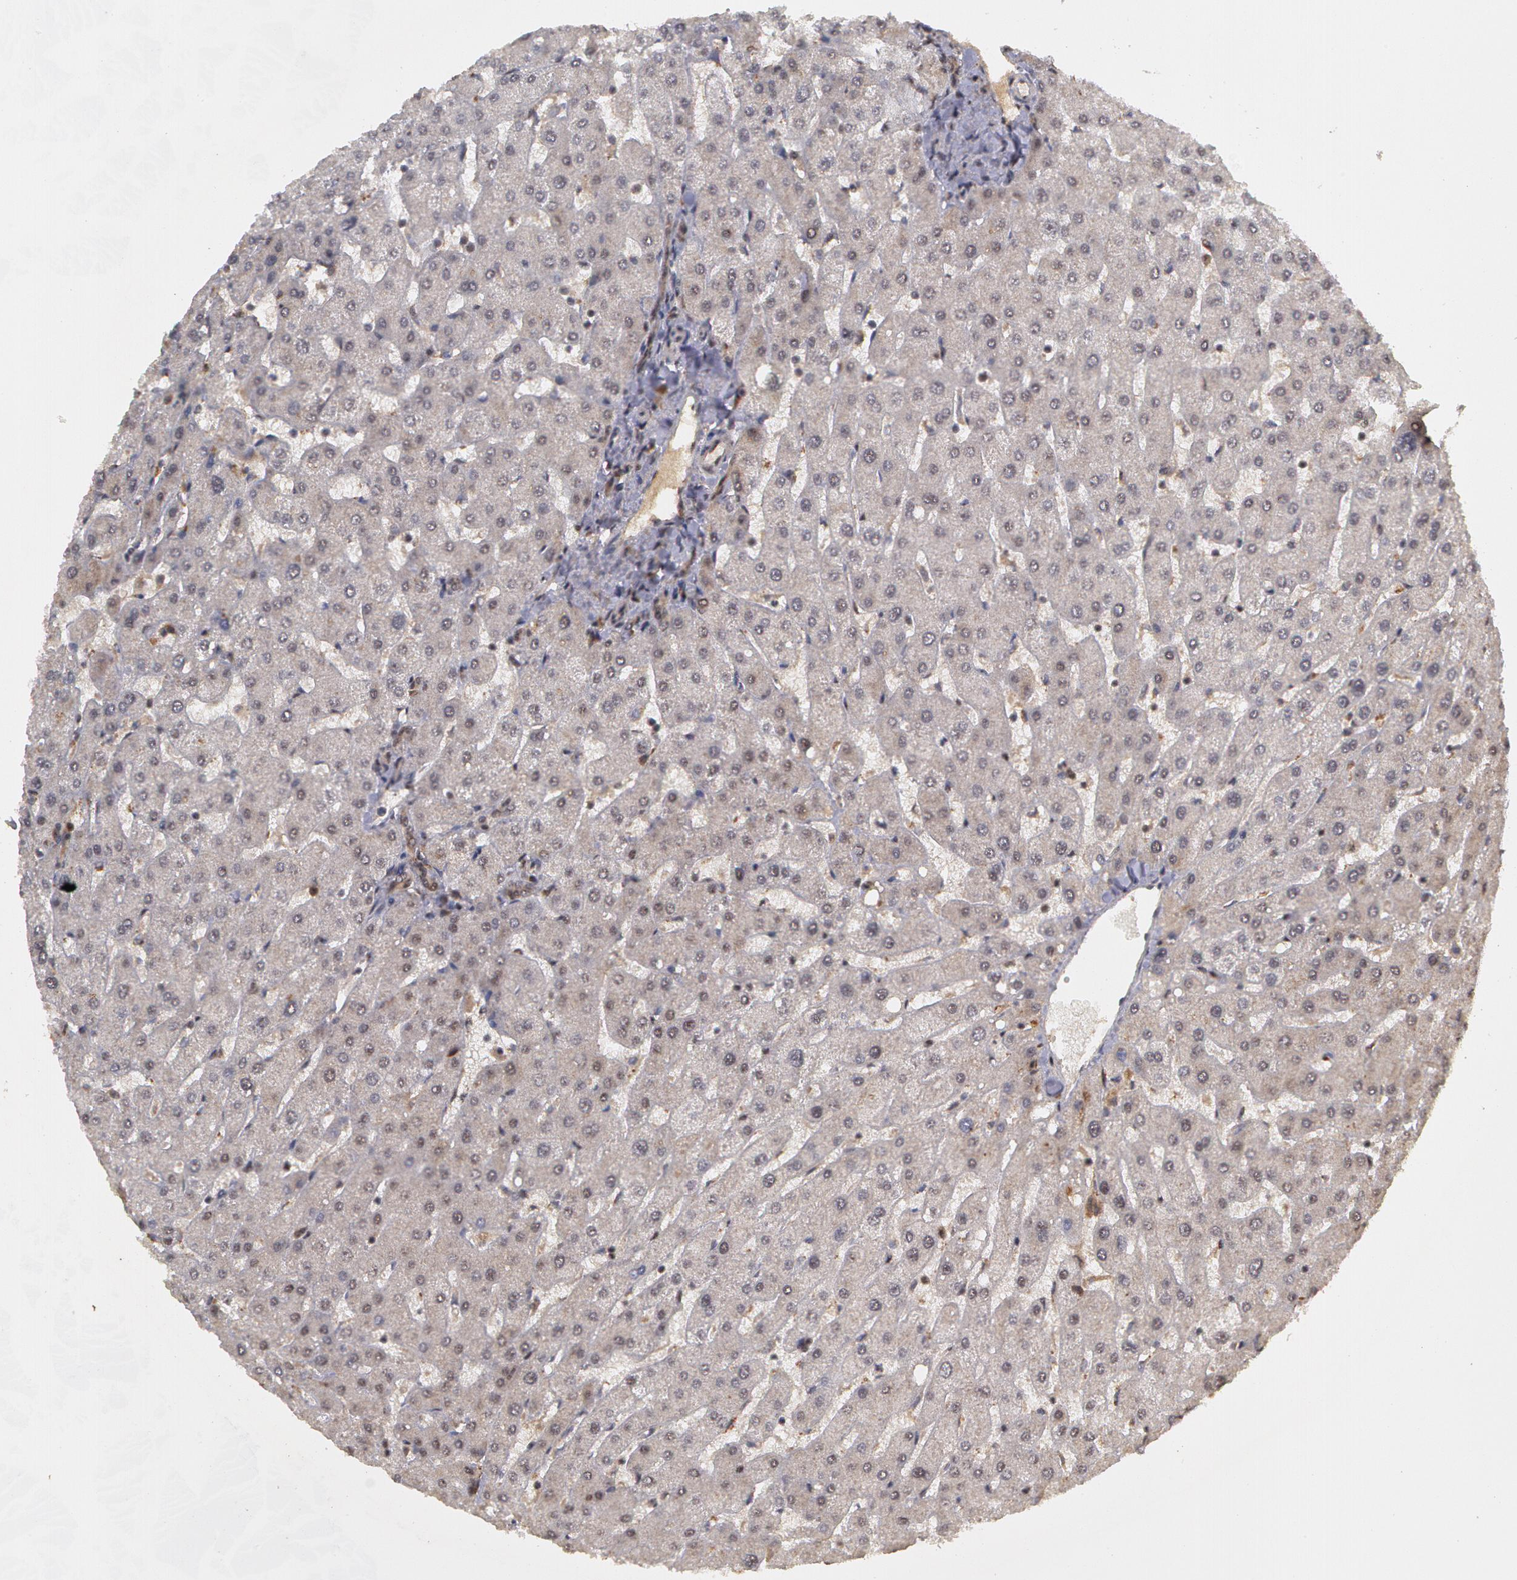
{"staining": {"intensity": "weak", "quantity": ">75%", "location": "cytoplasmic/membranous"}, "tissue": "liver", "cell_type": "Cholangiocytes", "image_type": "normal", "snomed": [{"axis": "morphology", "description": "Normal tissue, NOS"}, {"axis": "topography", "description": "Liver"}], "caption": "The histopathology image reveals staining of unremarkable liver, revealing weak cytoplasmic/membranous protein positivity (brown color) within cholangiocytes. Using DAB (3,3'-diaminobenzidine) (brown) and hematoxylin (blue) stains, captured at high magnification using brightfield microscopy.", "gene": "GLIS1", "patient": {"sex": "male", "age": 67}}